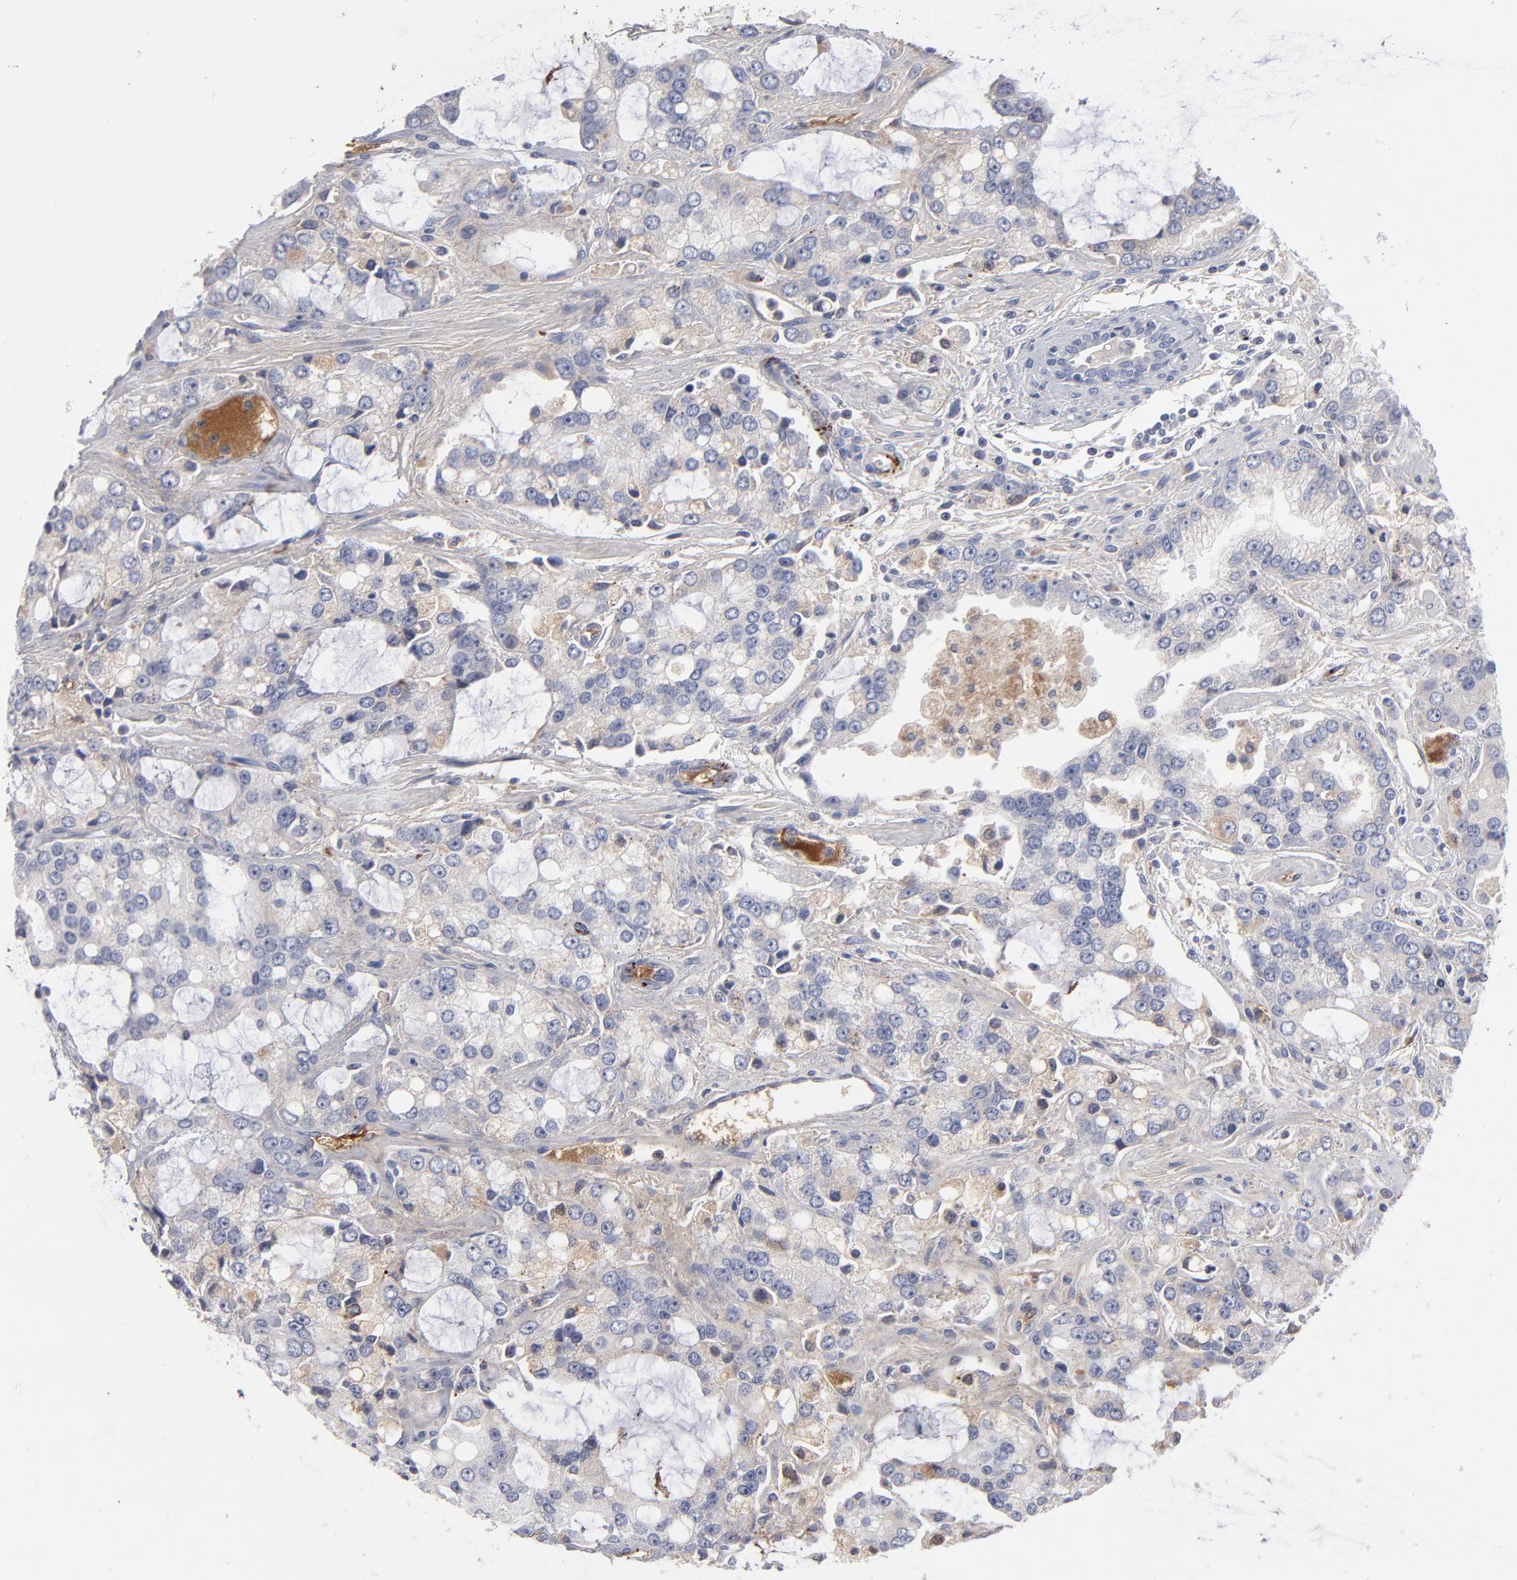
{"staining": {"intensity": "weak", "quantity": "<25%", "location": "cytoplasmic/membranous"}, "tissue": "prostate cancer", "cell_type": "Tumor cells", "image_type": "cancer", "snomed": [{"axis": "morphology", "description": "Adenocarcinoma, High grade"}, {"axis": "topography", "description": "Prostate"}], "caption": "This is an immunohistochemistry histopathology image of human prostate cancer. There is no expression in tumor cells.", "gene": "CCR3", "patient": {"sex": "male", "age": 67}}